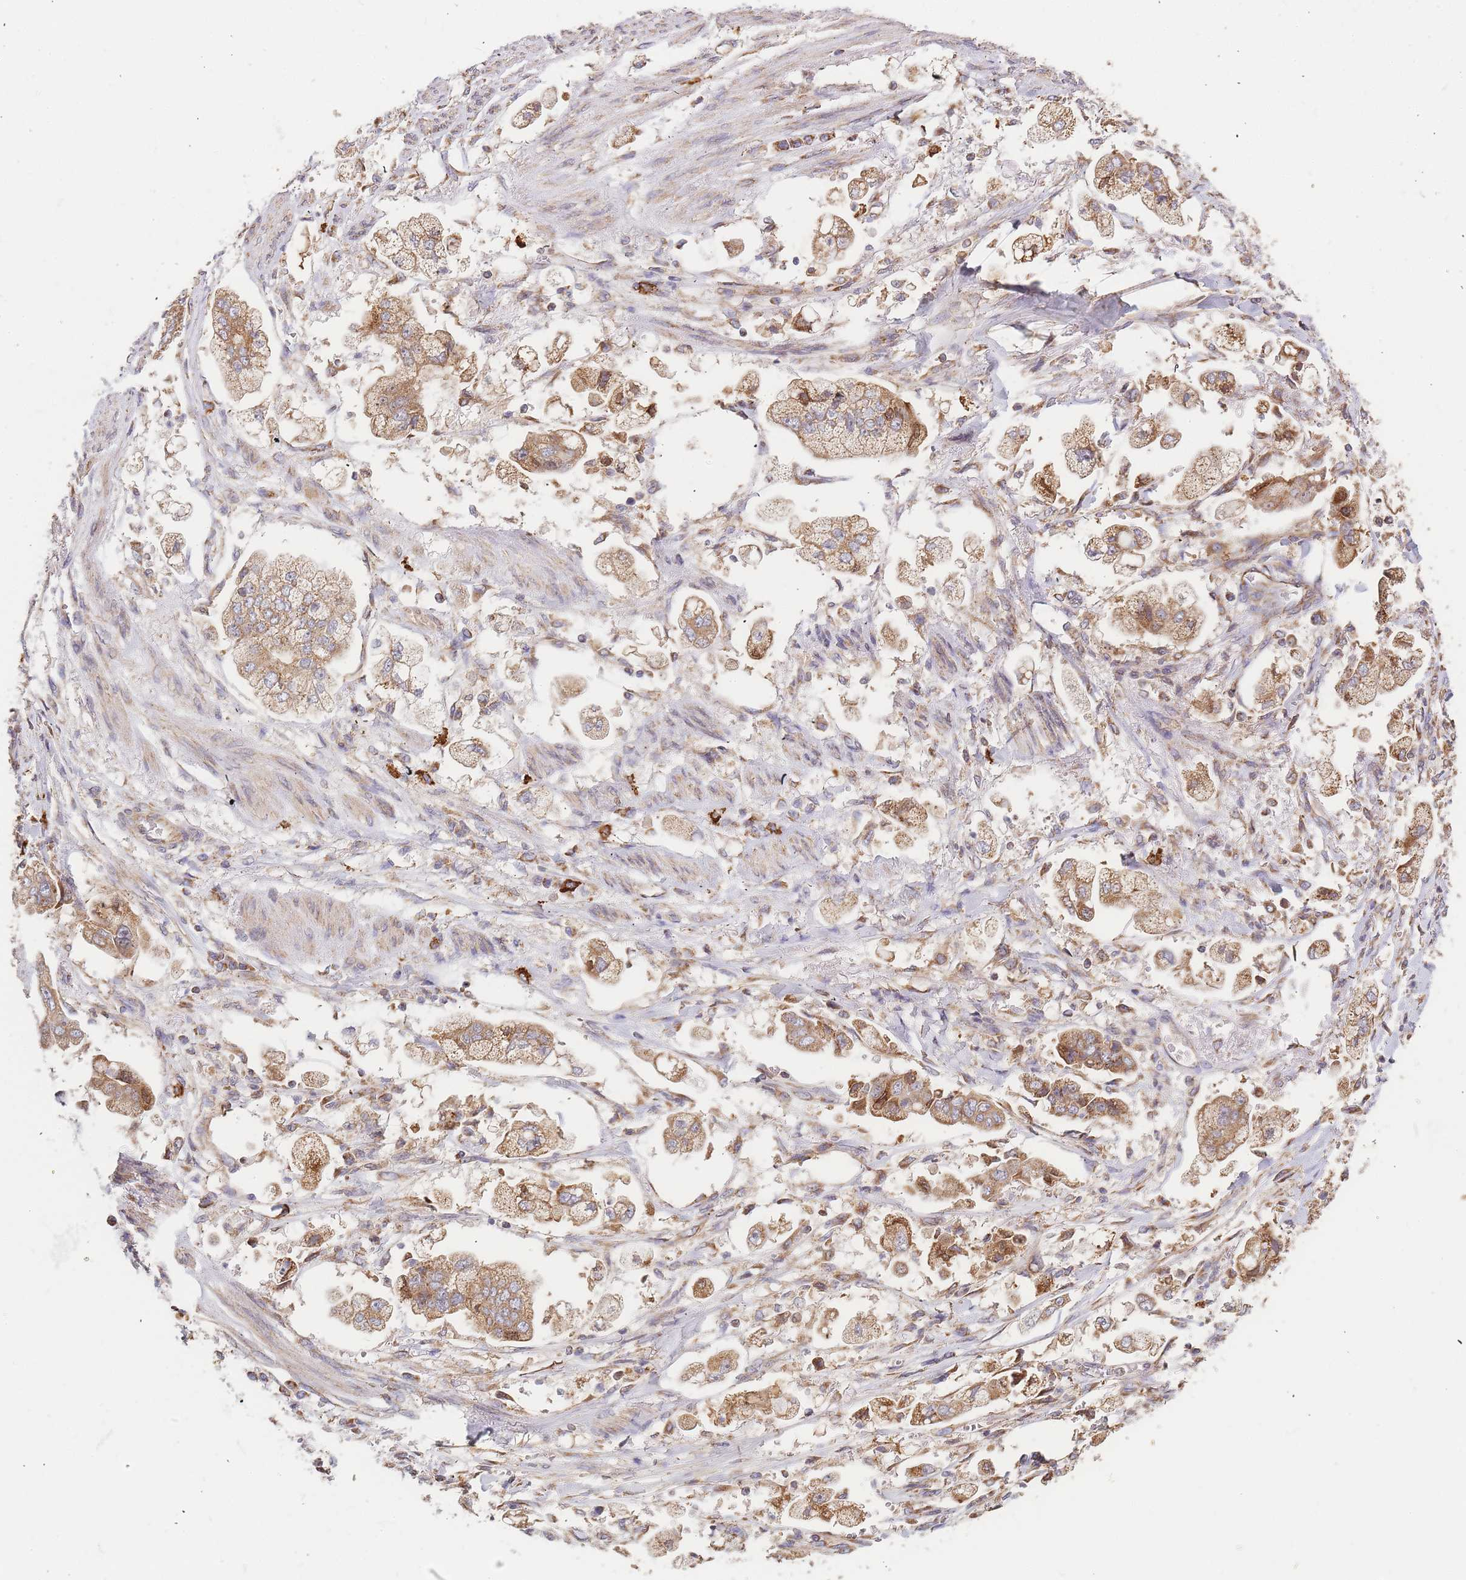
{"staining": {"intensity": "moderate", "quantity": ">75%", "location": "cytoplasmic/membranous"}, "tissue": "stomach cancer", "cell_type": "Tumor cells", "image_type": "cancer", "snomed": [{"axis": "morphology", "description": "Adenocarcinoma, NOS"}, {"axis": "topography", "description": "Stomach"}], "caption": "Stomach cancer was stained to show a protein in brown. There is medium levels of moderate cytoplasmic/membranous expression in approximately >75% of tumor cells. The protein of interest is shown in brown color, while the nuclei are stained blue.", "gene": "ADCY9", "patient": {"sex": "male", "age": 62}}